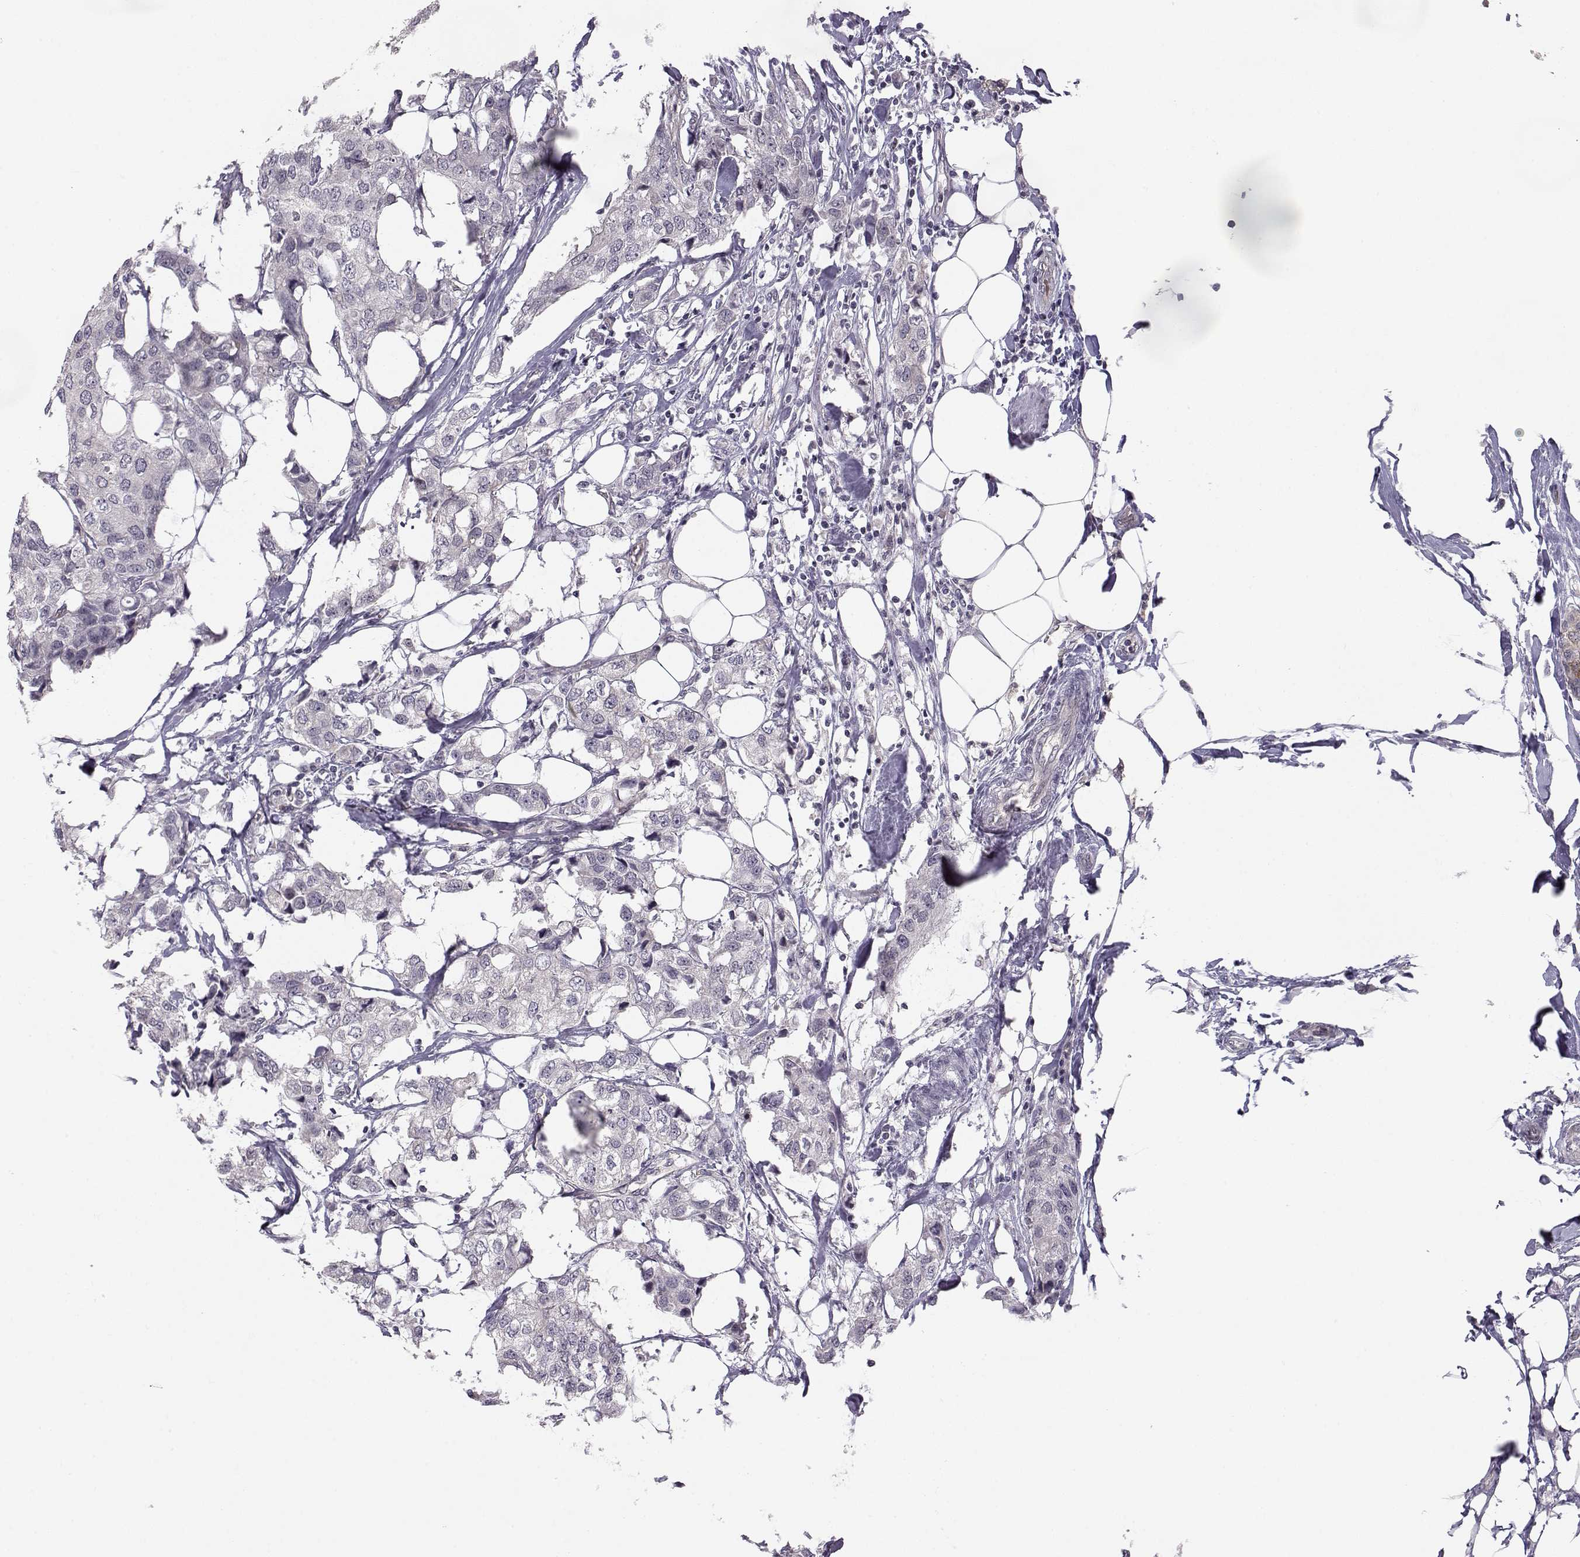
{"staining": {"intensity": "moderate", "quantity": "25%-75%", "location": "cytoplasmic/membranous"}, "tissue": "breast cancer", "cell_type": "Tumor cells", "image_type": "cancer", "snomed": [{"axis": "morphology", "description": "Duct carcinoma"}, {"axis": "topography", "description": "Breast"}], "caption": "The immunohistochemical stain labels moderate cytoplasmic/membranous expression in tumor cells of breast cancer (infiltrating ductal carcinoma) tissue.", "gene": "KIF13B", "patient": {"sex": "female", "age": 80}}